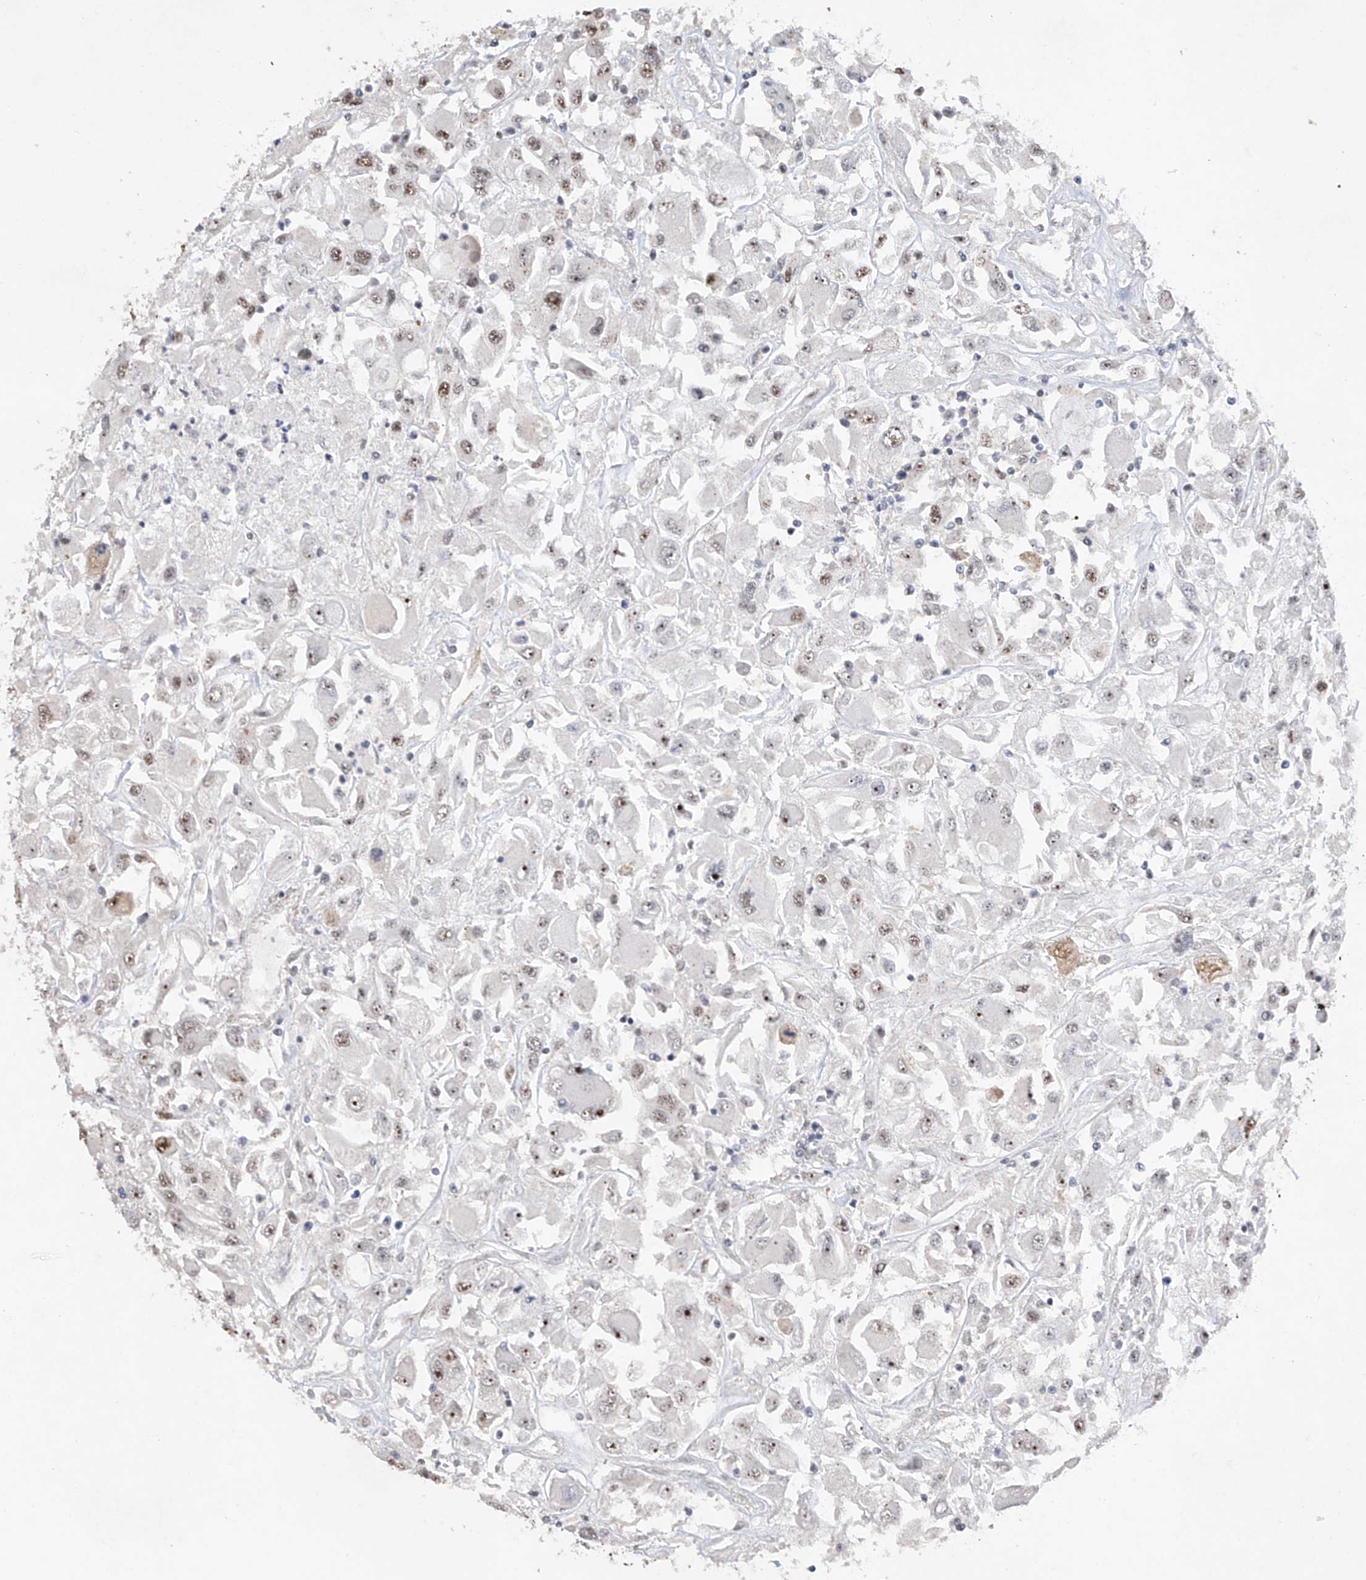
{"staining": {"intensity": "moderate", "quantity": ">75%", "location": "nuclear"}, "tissue": "renal cancer", "cell_type": "Tumor cells", "image_type": "cancer", "snomed": [{"axis": "morphology", "description": "Adenocarcinoma, NOS"}, {"axis": "topography", "description": "Kidney"}], "caption": "Tumor cells show medium levels of moderate nuclear positivity in about >75% of cells in human renal cancer.", "gene": "NFATC4", "patient": {"sex": "female", "age": 52}}